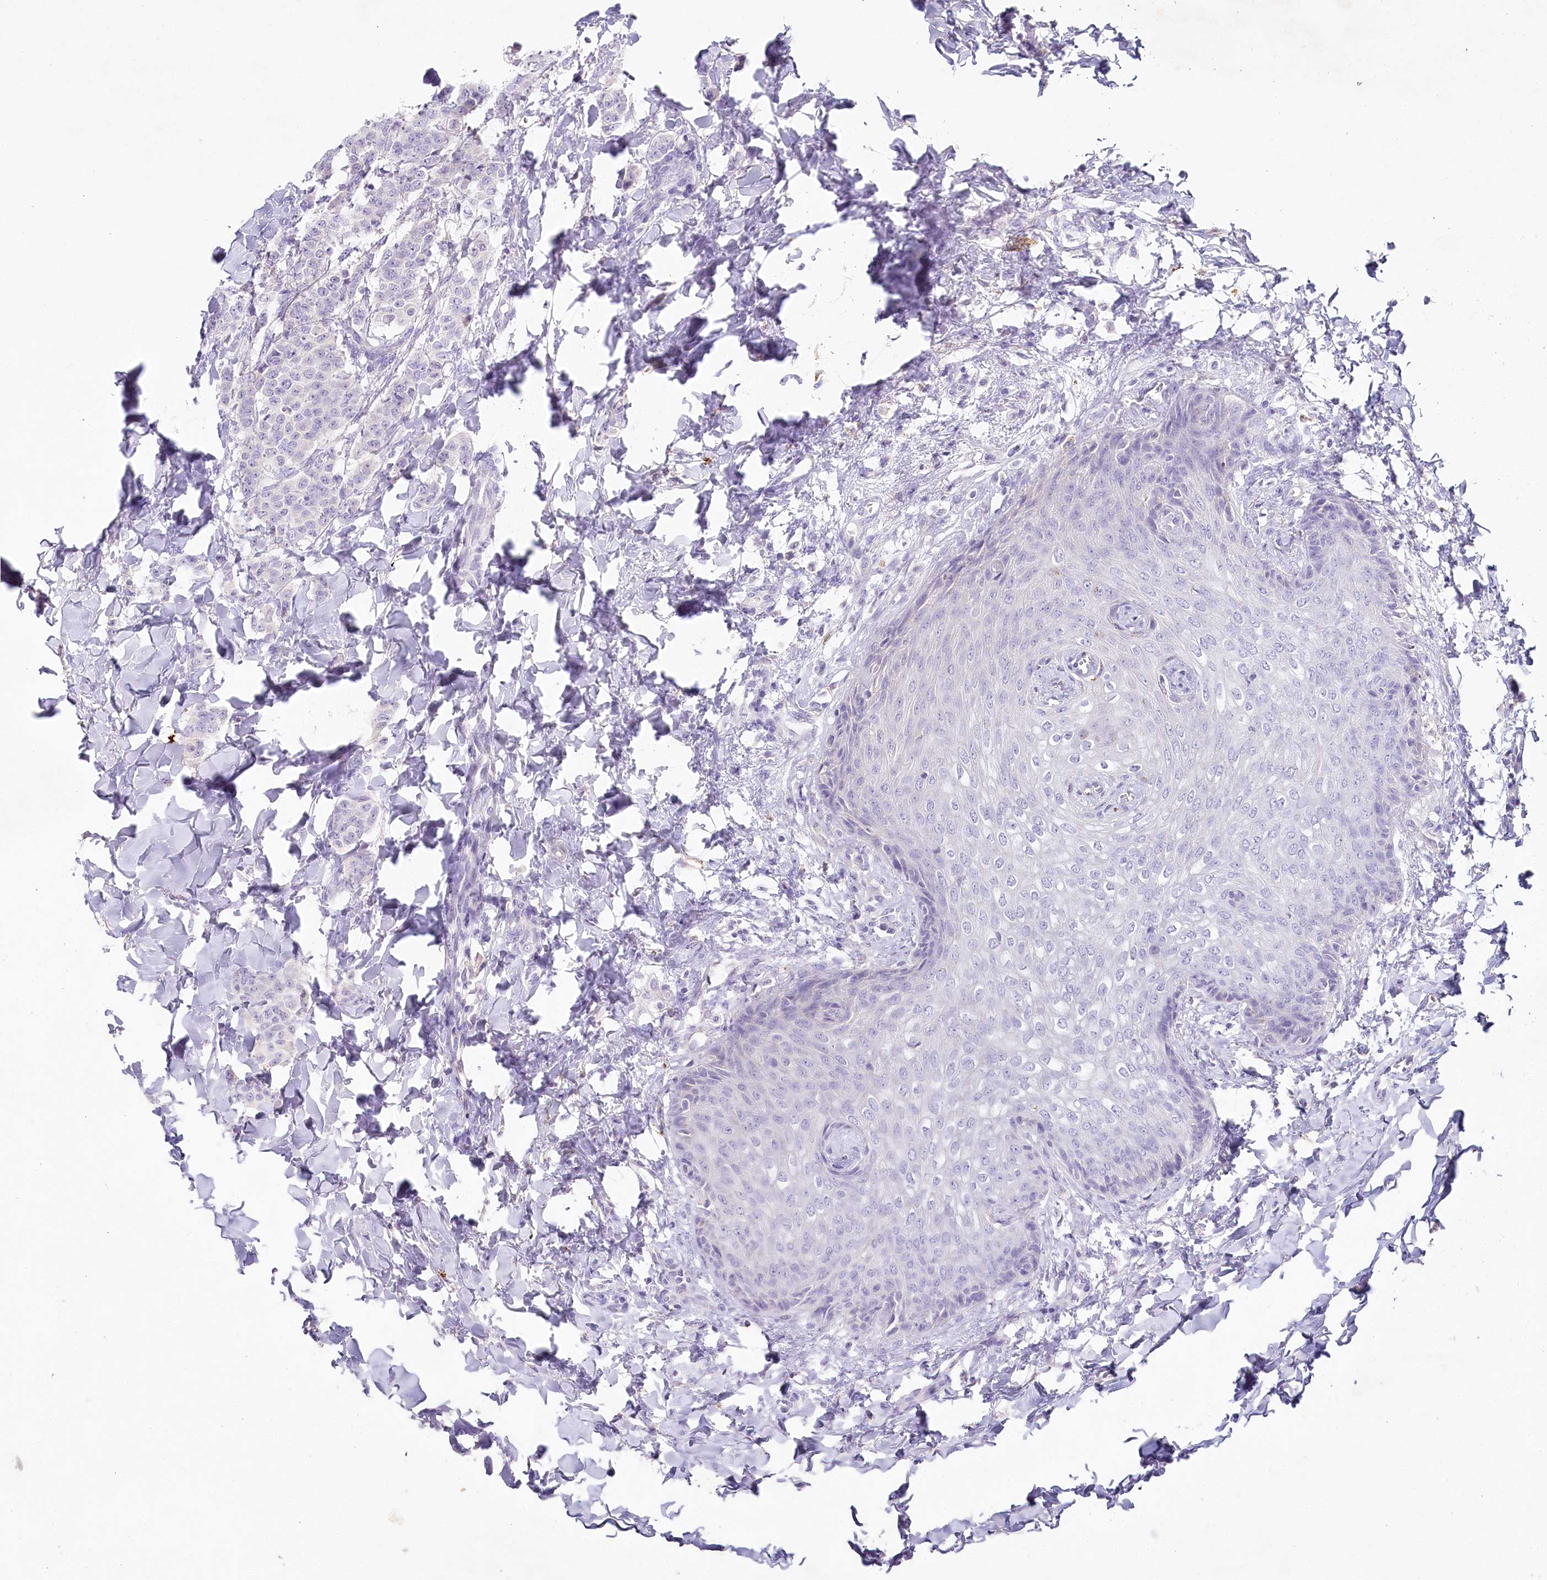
{"staining": {"intensity": "negative", "quantity": "none", "location": "none"}, "tissue": "breast cancer", "cell_type": "Tumor cells", "image_type": "cancer", "snomed": [{"axis": "morphology", "description": "Duct carcinoma"}, {"axis": "topography", "description": "Breast"}], "caption": "This image is of breast infiltrating ductal carcinoma stained with immunohistochemistry to label a protein in brown with the nuclei are counter-stained blue. There is no staining in tumor cells. (Brightfield microscopy of DAB immunohistochemistry at high magnification).", "gene": "HPD", "patient": {"sex": "female", "age": 40}}